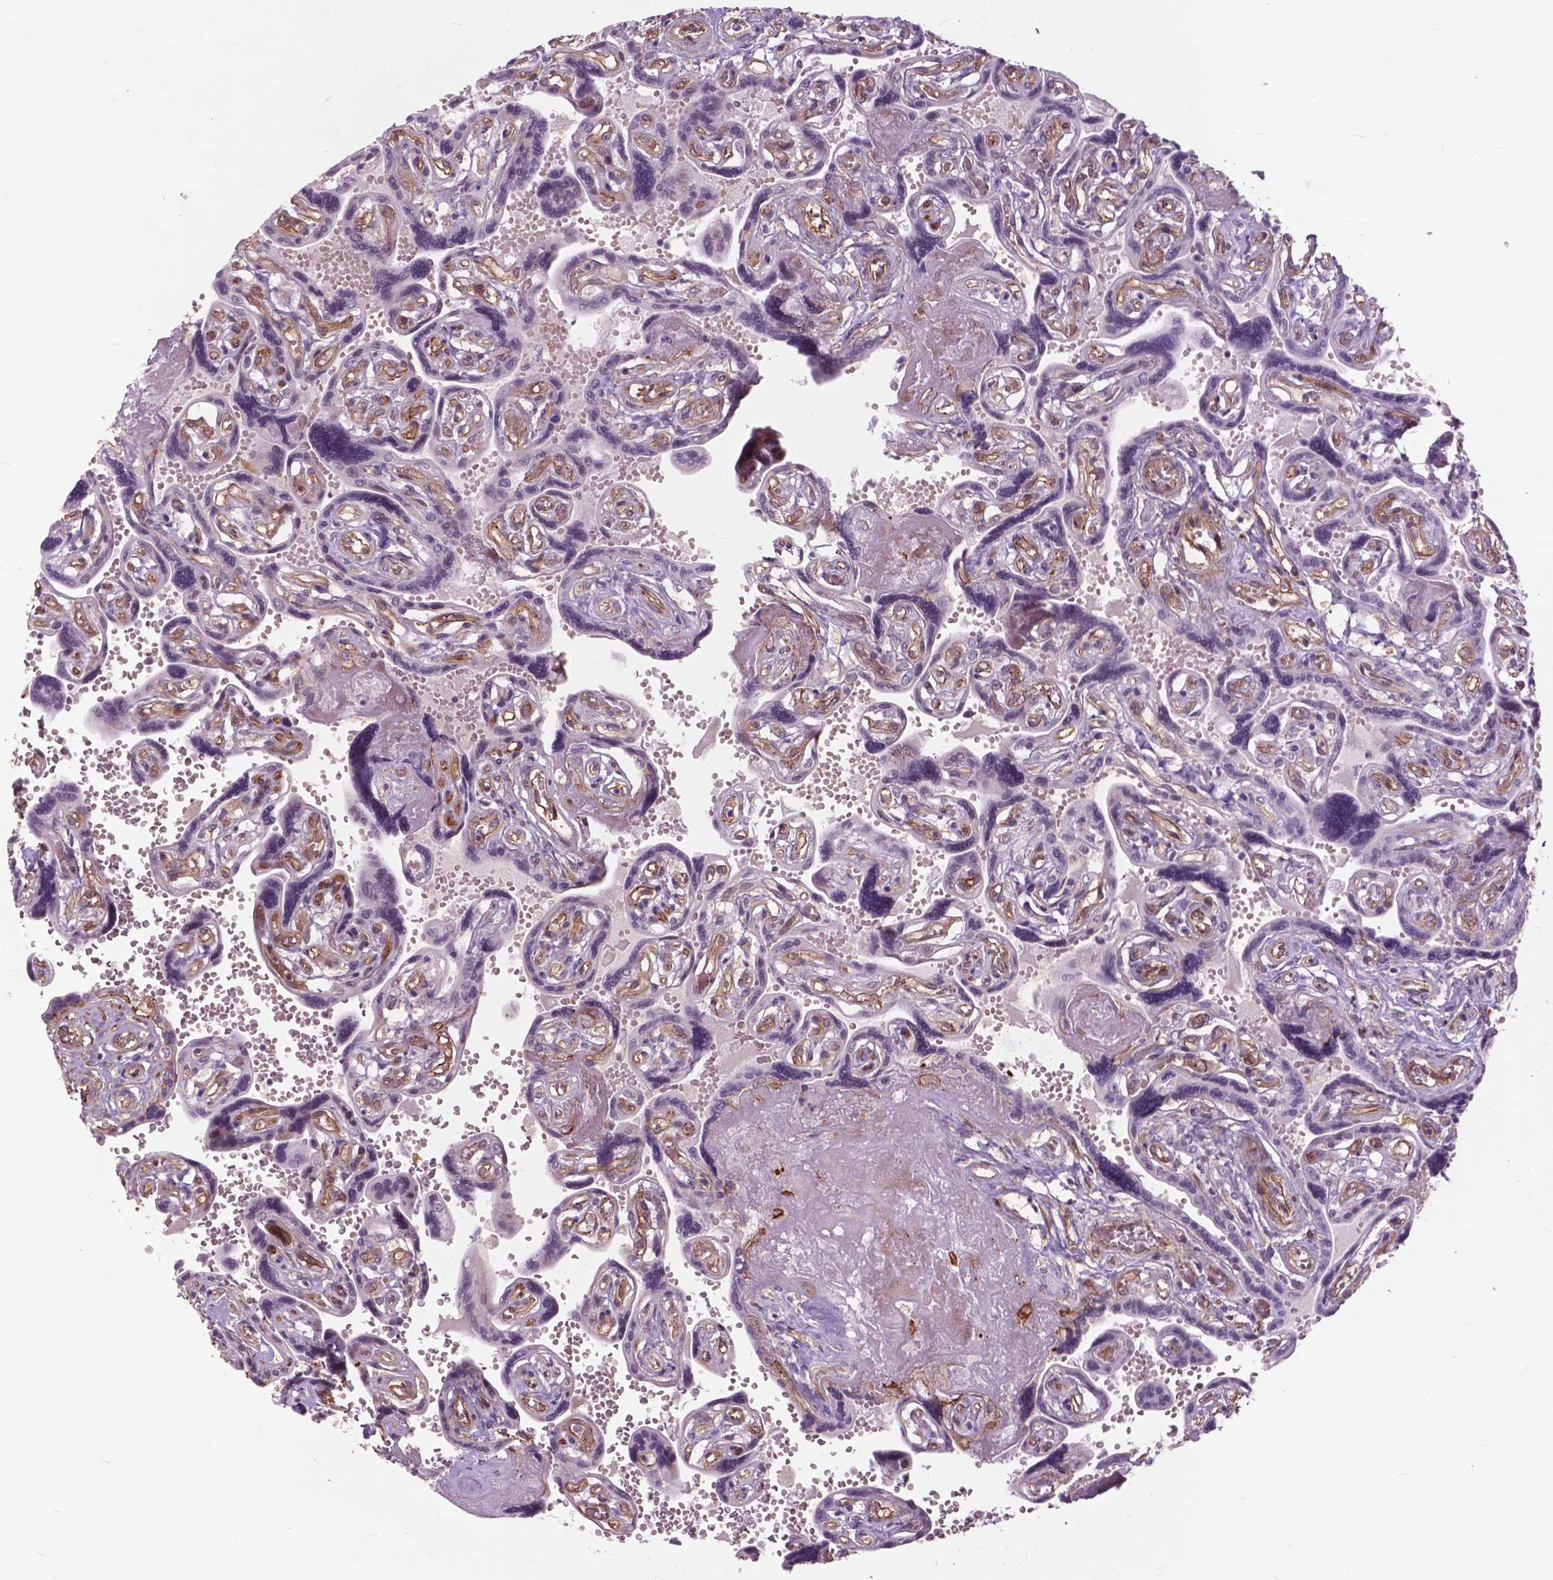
{"staining": {"intensity": "negative", "quantity": "none", "location": "none"}, "tissue": "placenta", "cell_type": "Decidual cells", "image_type": "normal", "snomed": [{"axis": "morphology", "description": "Normal tissue, NOS"}, {"axis": "topography", "description": "Placenta"}], "caption": "Immunohistochemistry (IHC) micrograph of unremarkable placenta stained for a protein (brown), which shows no expression in decidual cells.", "gene": "RFPL4B", "patient": {"sex": "female", "age": 32}}